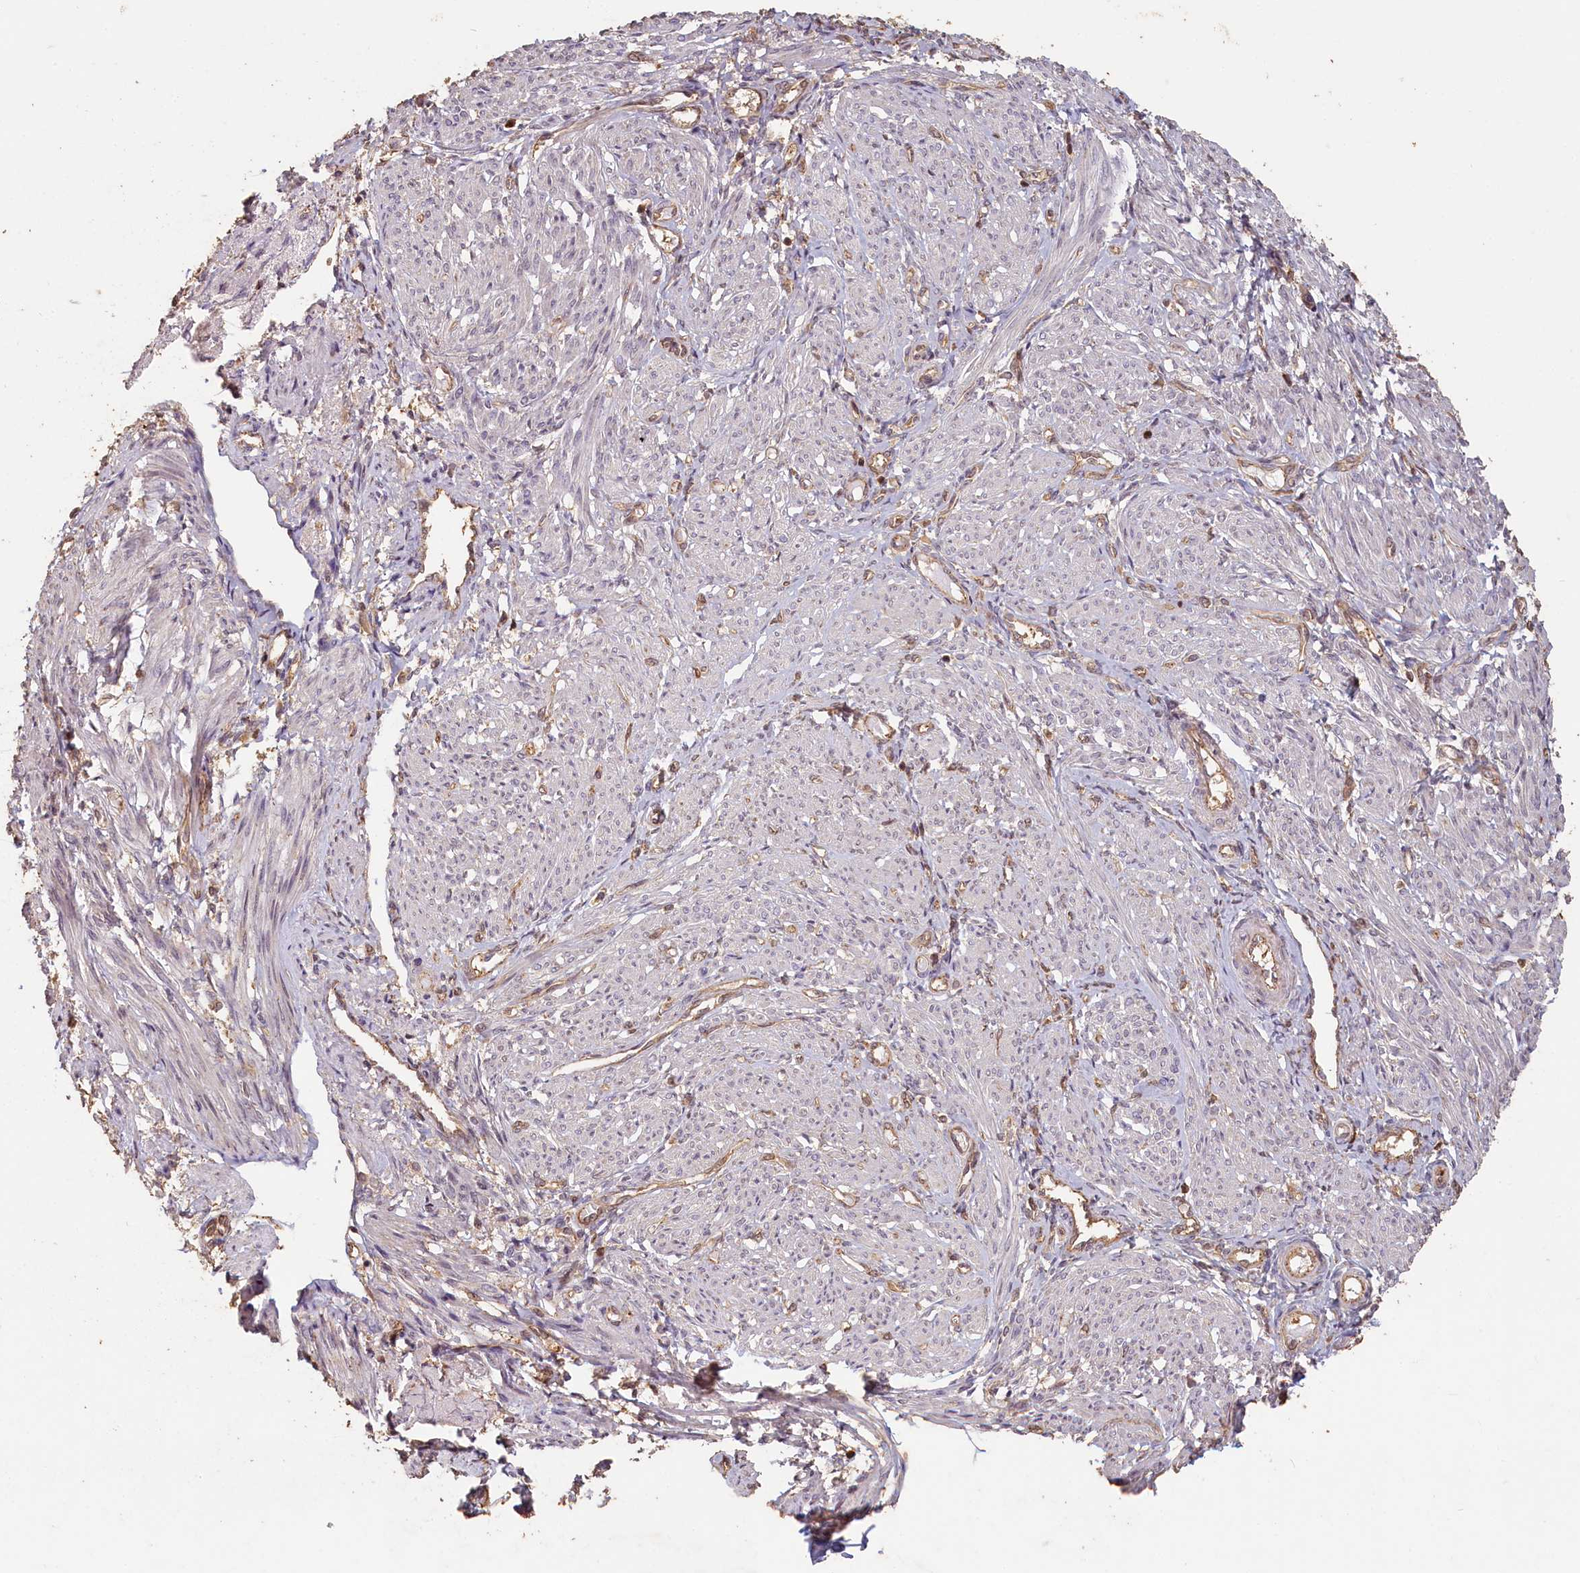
{"staining": {"intensity": "weak", "quantity": "<25%", "location": "nuclear"}, "tissue": "smooth muscle", "cell_type": "Smooth muscle cells", "image_type": "normal", "snomed": [{"axis": "morphology", "description": "Normal tissue, NOS"}, {"axis": "topography", "description": "Smooth muscle"}], "caption": "There is no significant expression in smooth muscle cells of smooth muscle. The staining was performed using DAB to visualize the protein expression in brown, while the nuclei were stained in blue with hematoxylin (Magnification: 20x).", "gene": "MADD", "patient": {"sex": "female", "age": 39}}